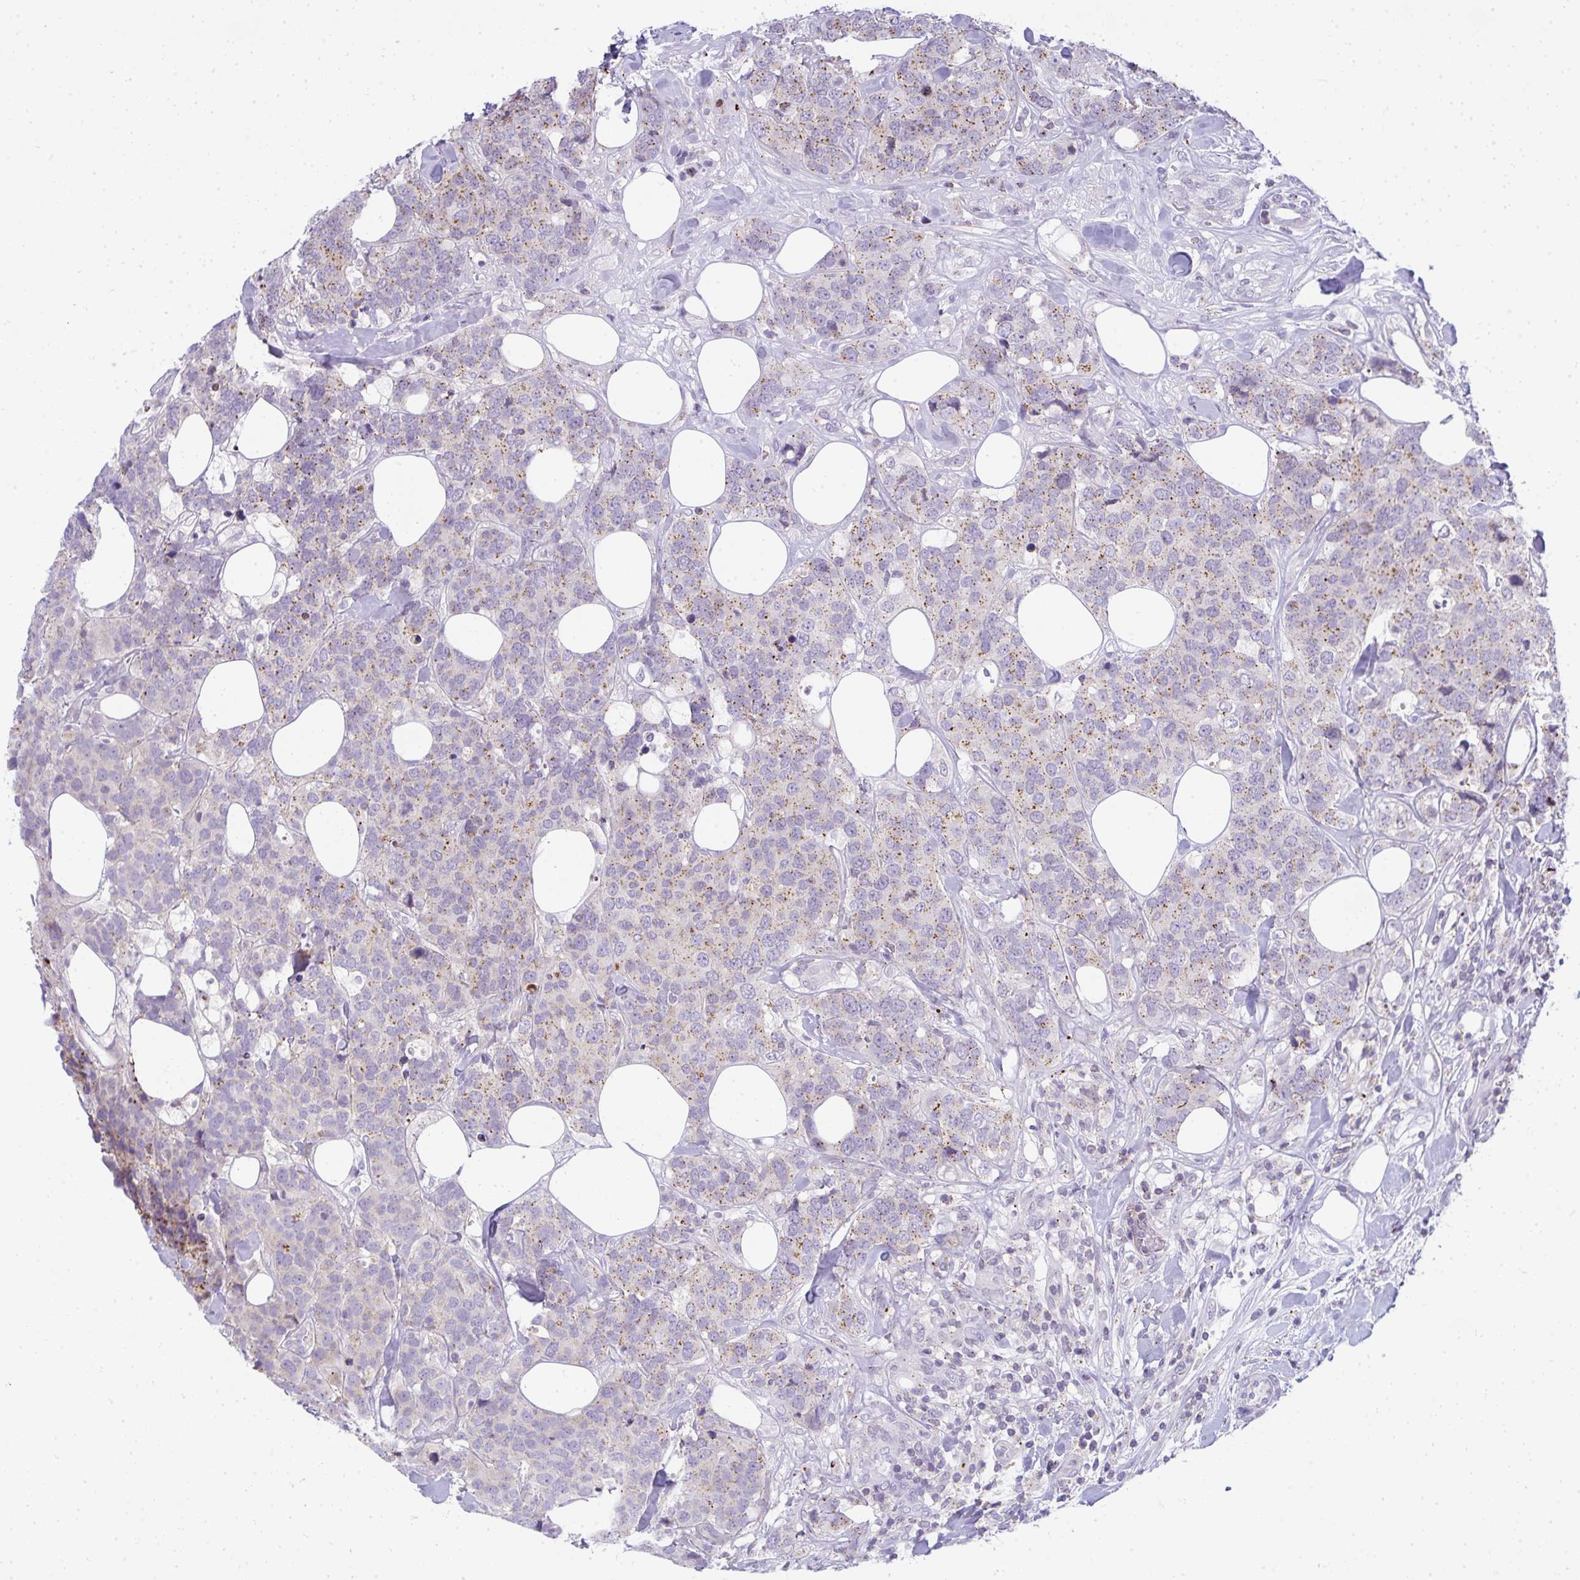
{"staining": {"intensity": "weak", "quantity": "25%-75%", "location": "cytoplasmic/membranous"}, "tissue": "breast cancer", "cell_type": "Tumor cells", "image_type": "cancer", "snomed": [{"axis": "morphology", "description": "Lobular carcinoma"}, {"axis": "topography", "description": "Breast"}], "caption": "IHC staining of lobular carcinoma (breast), which displays low levels of weak cytoplasmic/membranous positivity in approximately 25%-75% of tumor cells indicating weak cytoplasmic/membranous protein staining. The staining was performed using DAB (brown) for protein detection and nuclei were counterstained in hematoxylin (blue).", "gene": "VPS4B", "patient": {"sex": "female", "age": 59}}